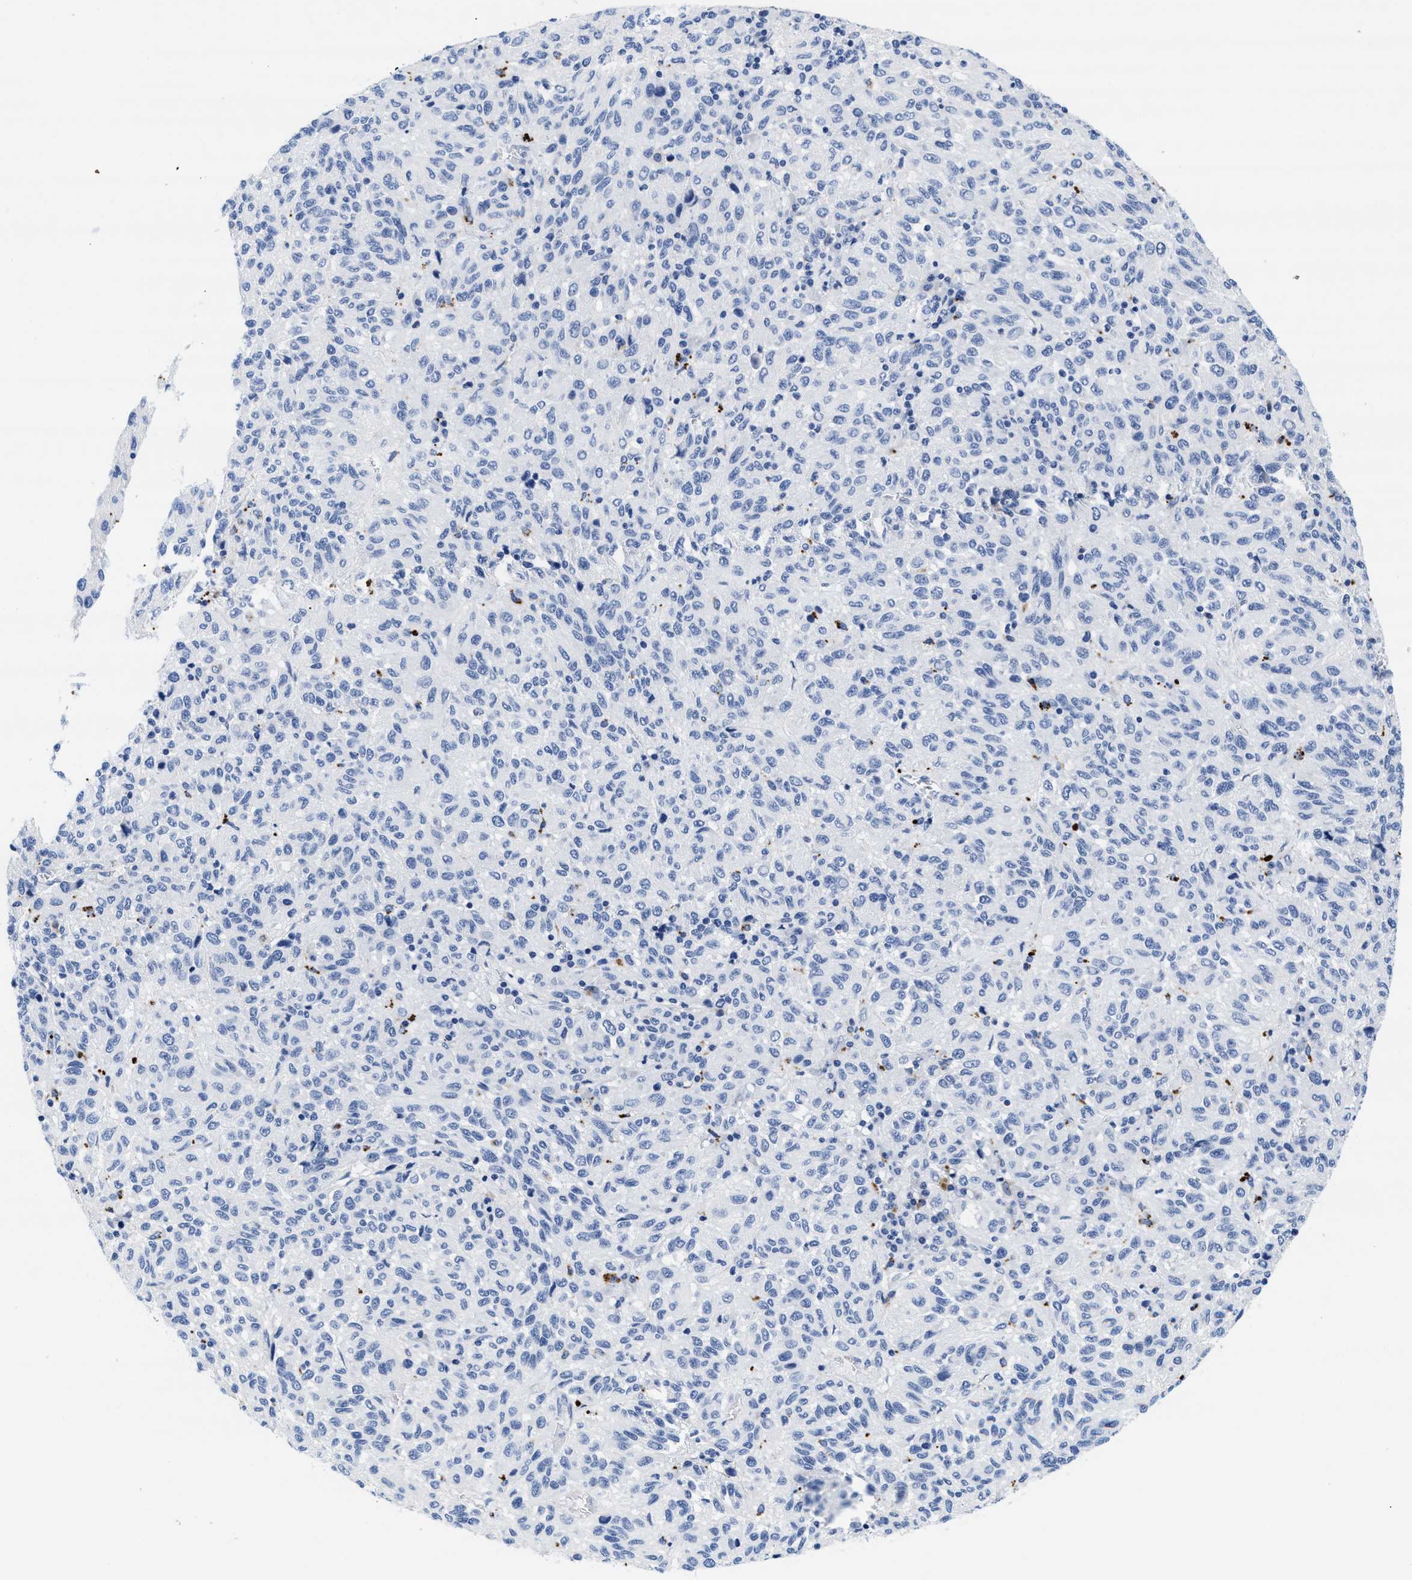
{"staining": {"intensity": "negative", "quantity": "none", "location": "none"}, "tissue": "melanoma", "cell_type": "Tumor cells", "image_type": "cancer", "snomed": [{"axis": "morphology", "description": "Malignant melanoma, Metastatic site"}, {"axis": "topography", "description": "Lung"}], "caption": "The micrograph displays no staining of tumor cells in malignant melanoma (metastatic site).", "gene": "TTC3", "patient": {"sex": "male", "age": 64}}